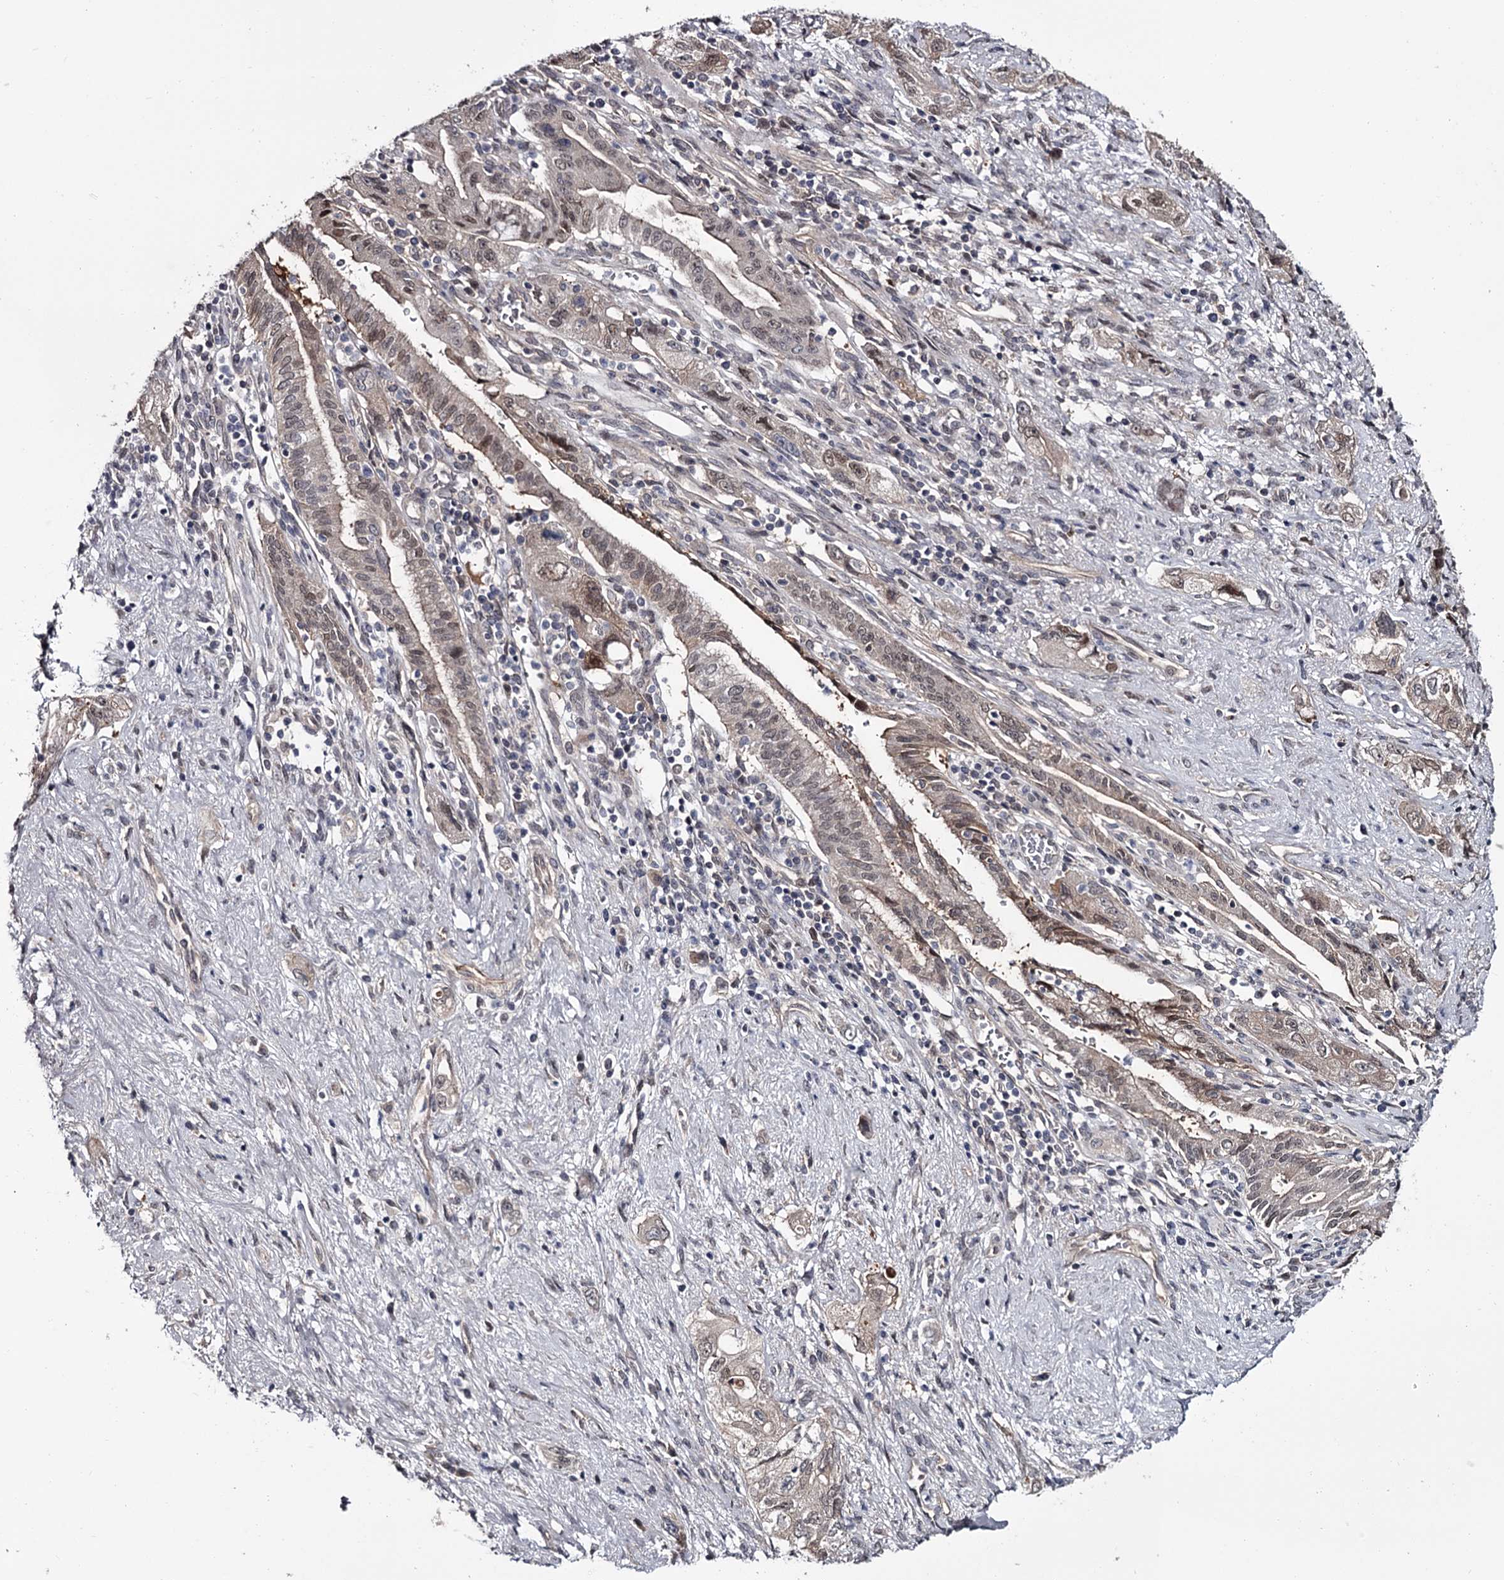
{"staining": {"intensity": "weak", "quantity": "25%-75%", "location": "nuclear"}, "tissue": "pancreatic cancer", "cell_type": "Tumor cells", "image_type": "cancer", "snomed": [{"axis": "morphology", "description": "Adenocarcinoma, NOS"}, {"axis": "topography", "description": "Pancreas"}], "caption": "Human adenocarcinoma (pancreatic) stained with a protein marker exhibits weak staining in tumor cells.", "gene": "DAO", "patient": {"sex": "female", "age": 73}}